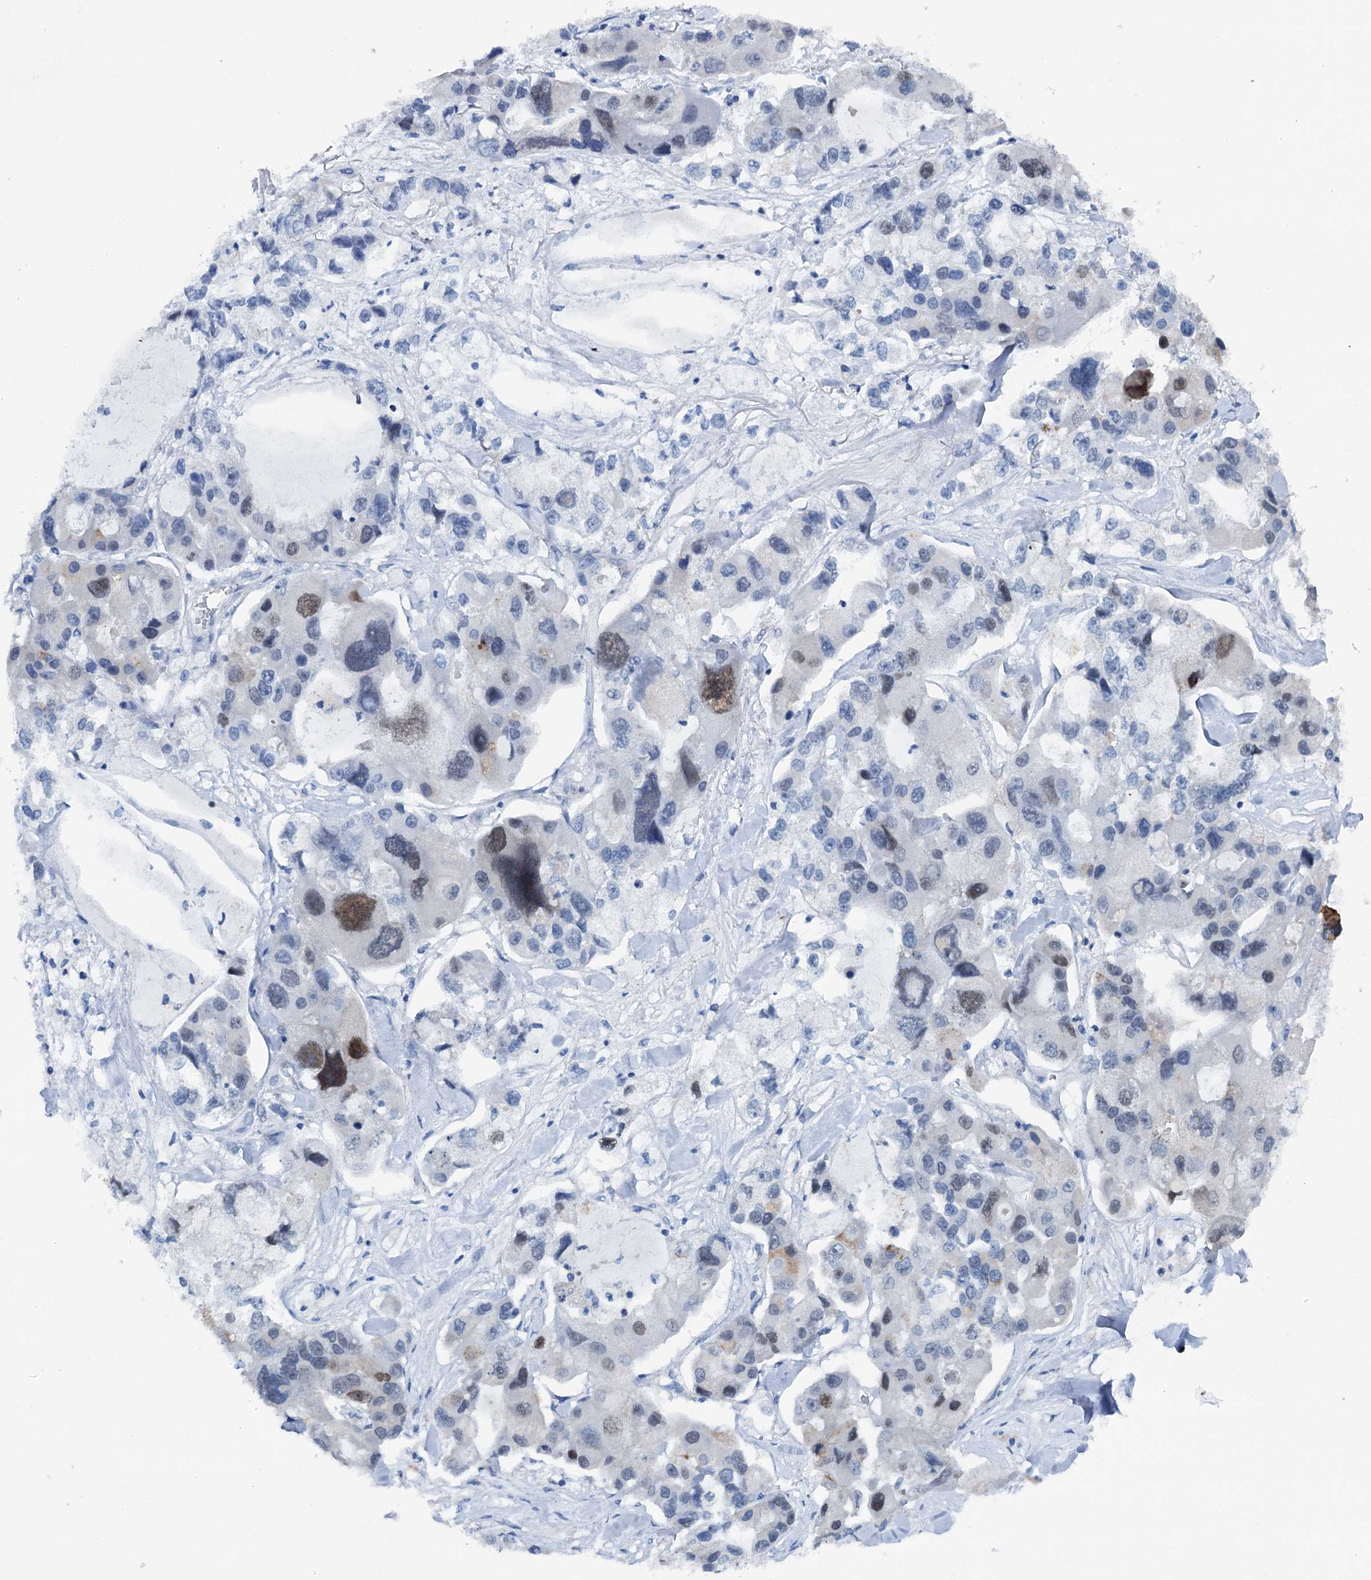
{"staining": {"intensity": "weak", "quantity": "<25%", "location": "nuclear"}, "tissue": "lung cancer", "cell_type": "Tumor cells", "image_type": "cancer", "snomed": [{"axis": "morphology", "description": "Adenocarcinoma, NOS"}, {"axis": "topography", "description": "Lung"}], "caption": "Immunohistochemistry histopathology image of neoplastic tissue: lung adenocarcinoma stained with DAB displays no significant protein positivity in tumor cells.", "gene": "FAM111B", "patient": {"sex": "female", "age": 54}}